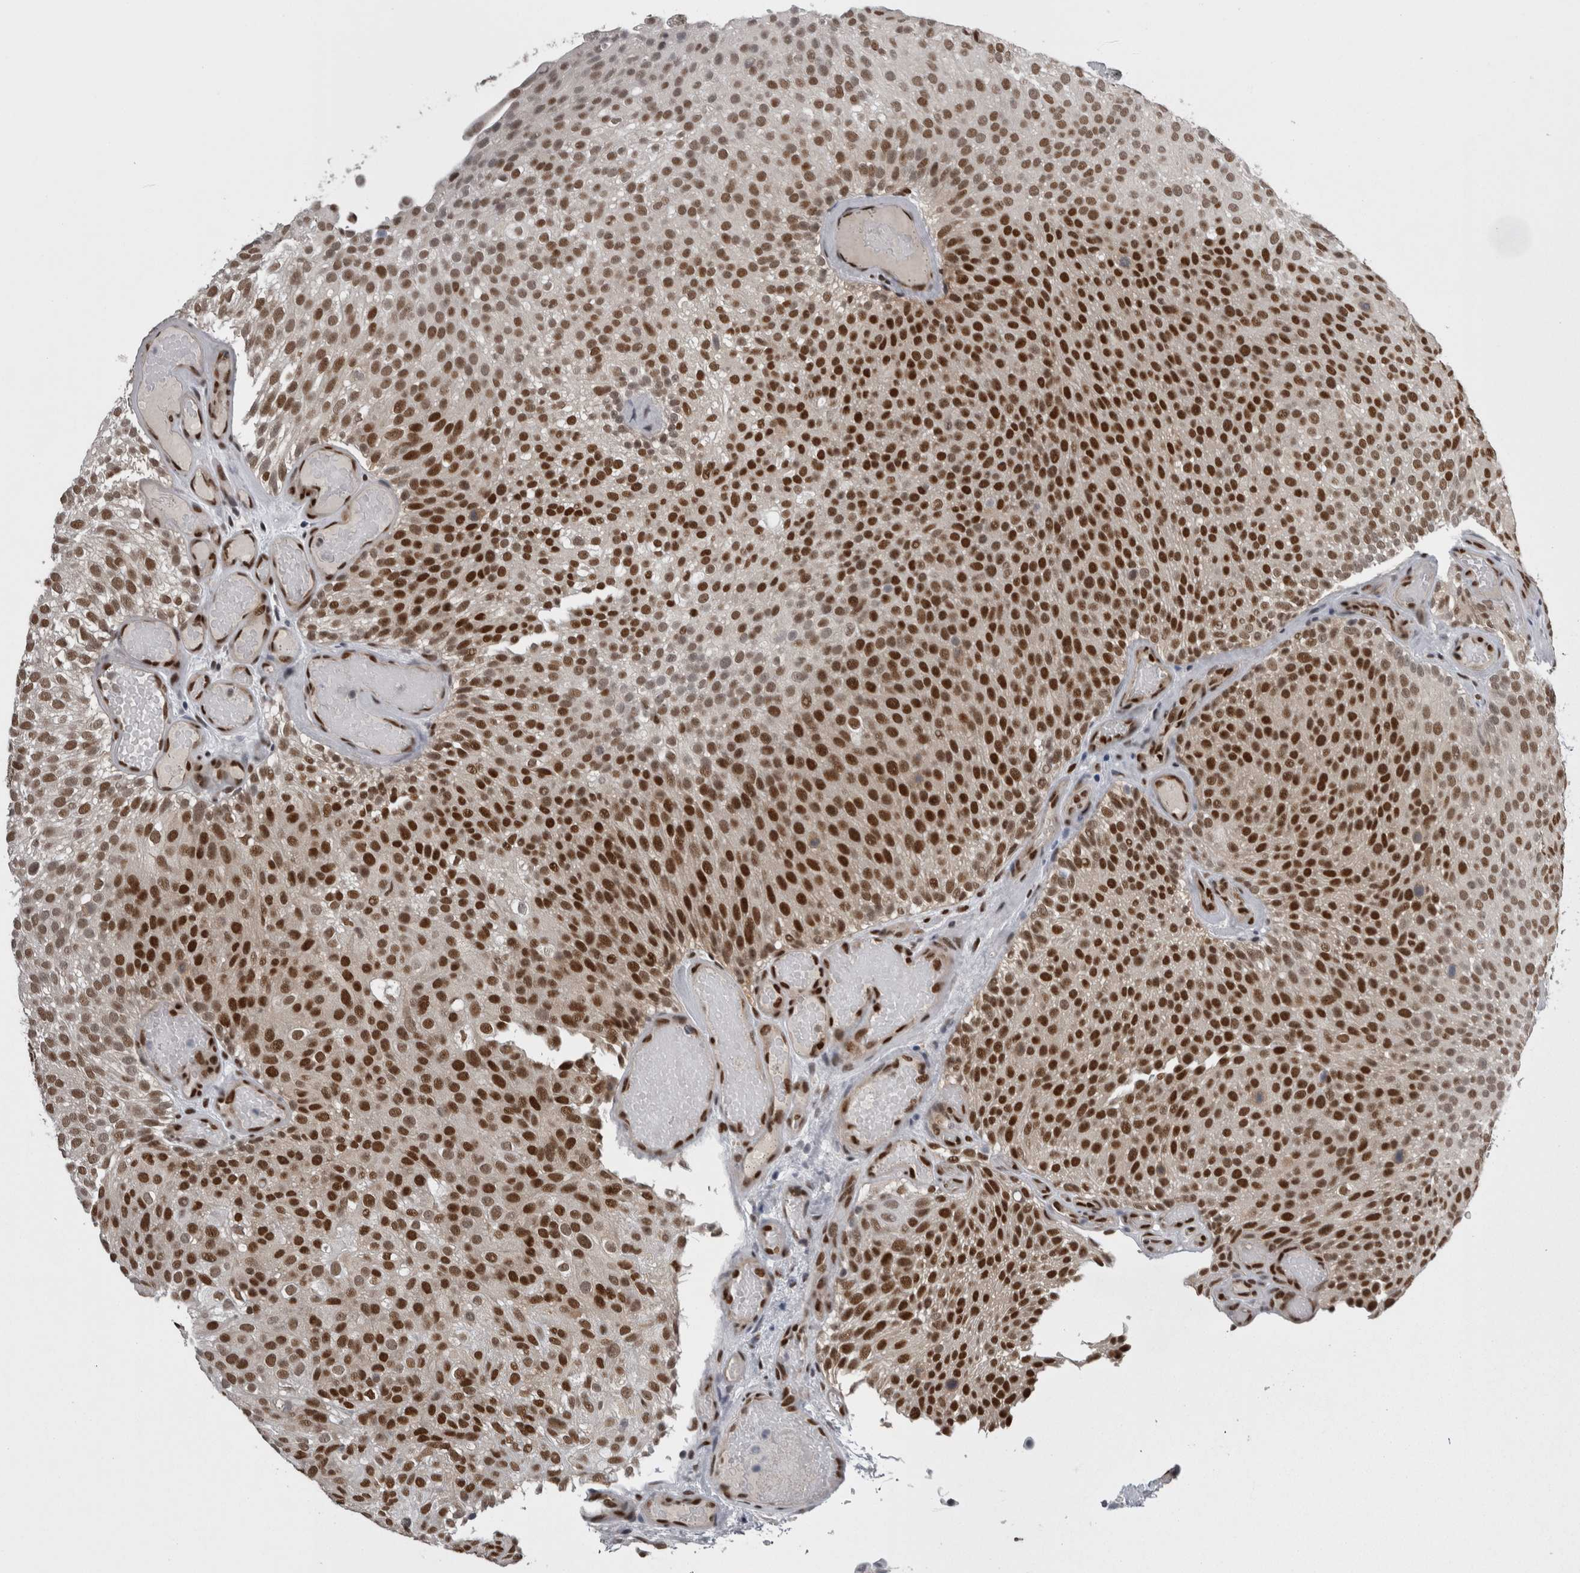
{"staining": {"intensity": "strong", "quantity": ">75%", "location": "nuclear"}, "tissue": "urothelial cancer", "cell_type": "Tumor cells", "image_type": "cancer", "snomed": [{"axis": "morphology", "description": "Urothelial carcinoma, Low grade"}, {"axis": "topography", "description": "Urinary bladder"}], "caption": "Tumor cells exhibit high levels of strong nuclear positivity in about >75% of cells in urothelial cancer. (Stains: DAB (3,3'-diaminobenzidine) in brown, nuclei in blue, Microscopy: brightfield microscopy at high magnification).", "gene": "C1orf54", "patient": {"sex": "male", "age": 78}}